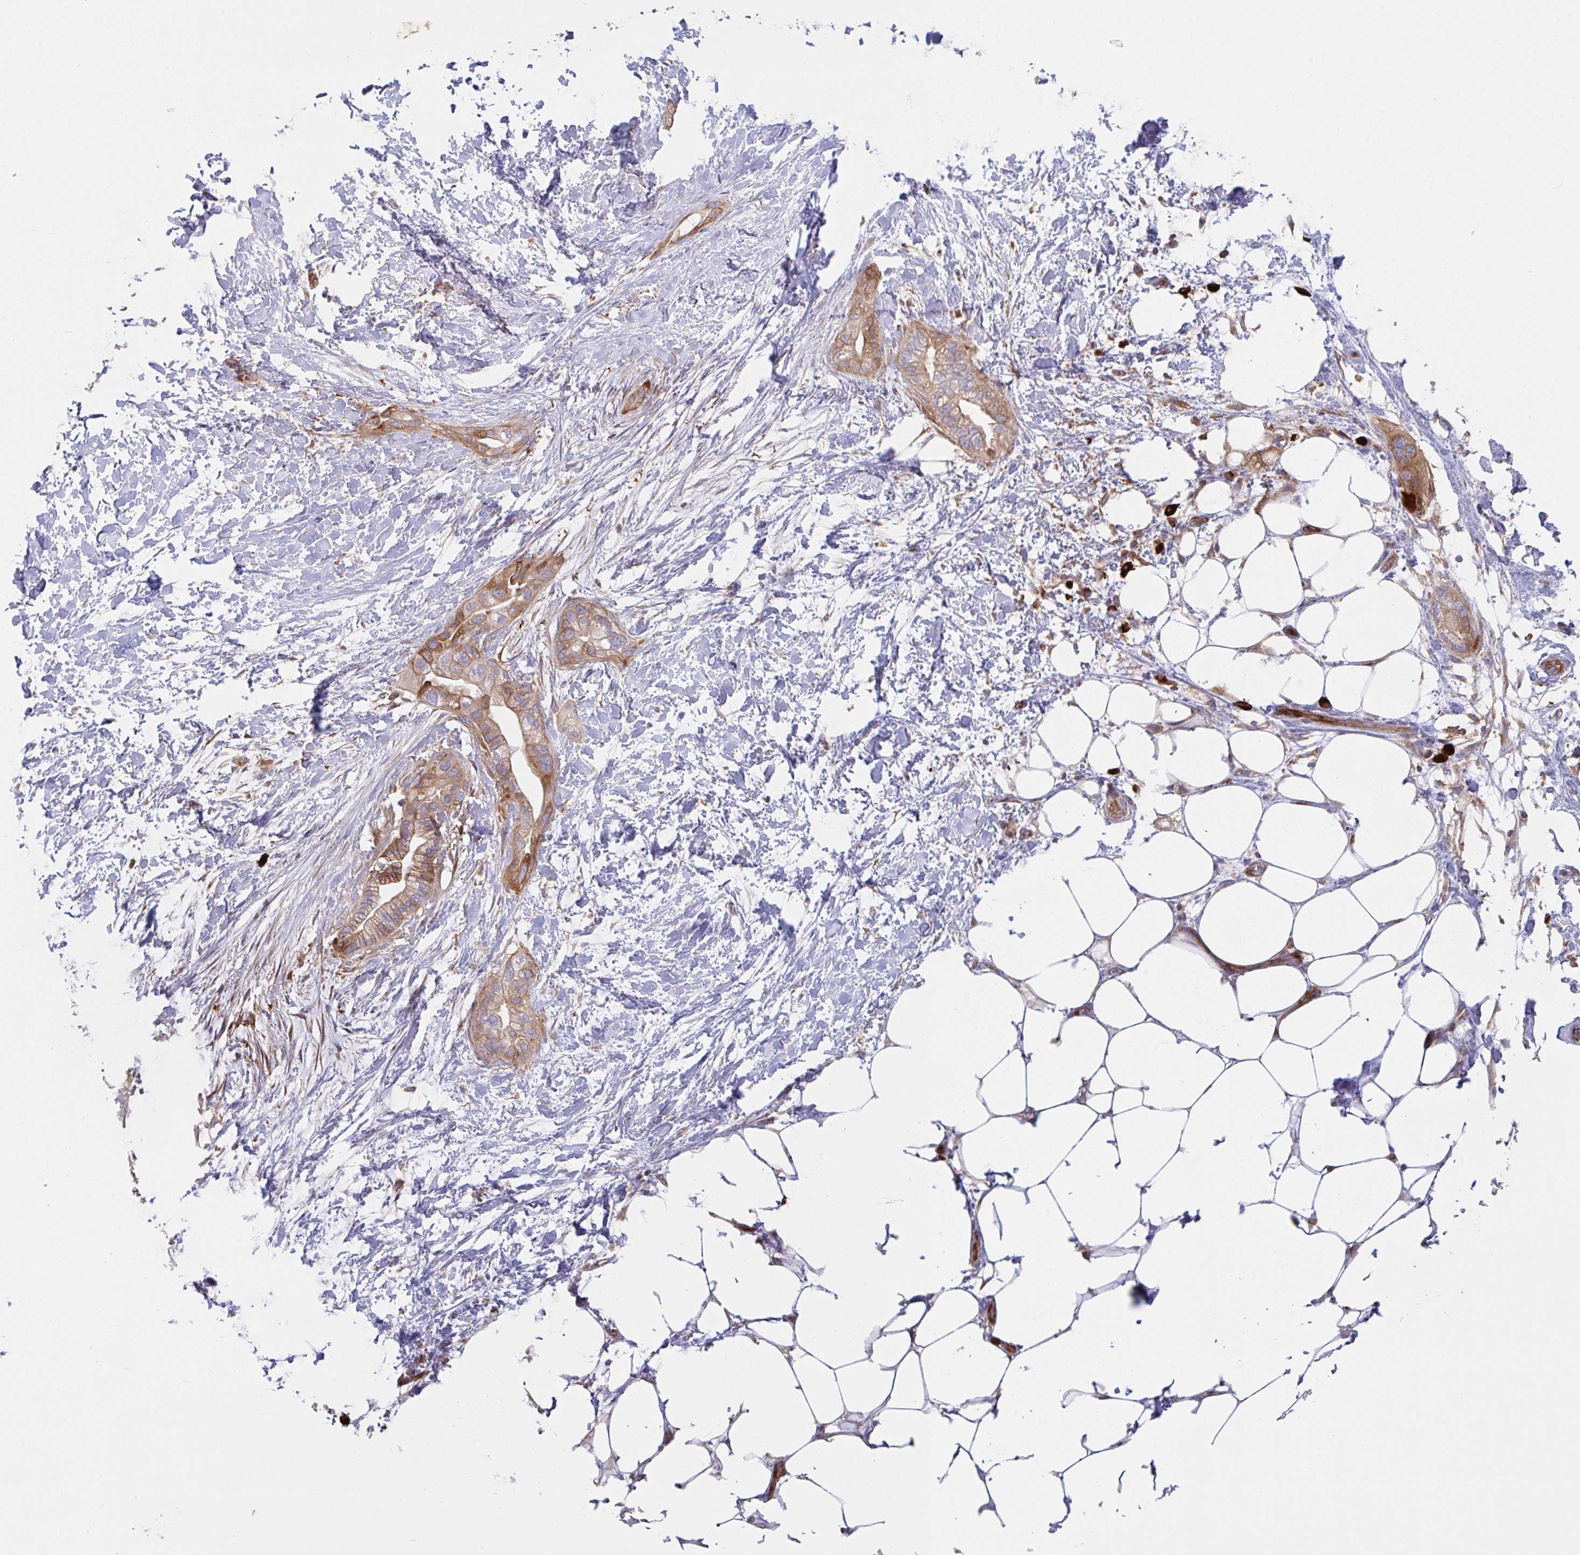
{"staining": {"intensity": "moderate", "quantity": ">75%", "location": "cytoplasmic/membranous"}, "tissue": "pancreatic cancer", "cell_type": "Tumor cells", "image_type": "cancer", "snomed": [{"axis": "morphology", "description": "Adenocarcinoma, NOS"}, {"axis": "topography", "description": "Pancreas"}], "caption": "Protein expression analysis of adenocarcinoma (pancreatic) exhibits moderate cytoplasmic/membranous staining in approximately >75% of tumor cells.", "gene": "YARS2", "patient": {"sex": "male", "age": 44}}